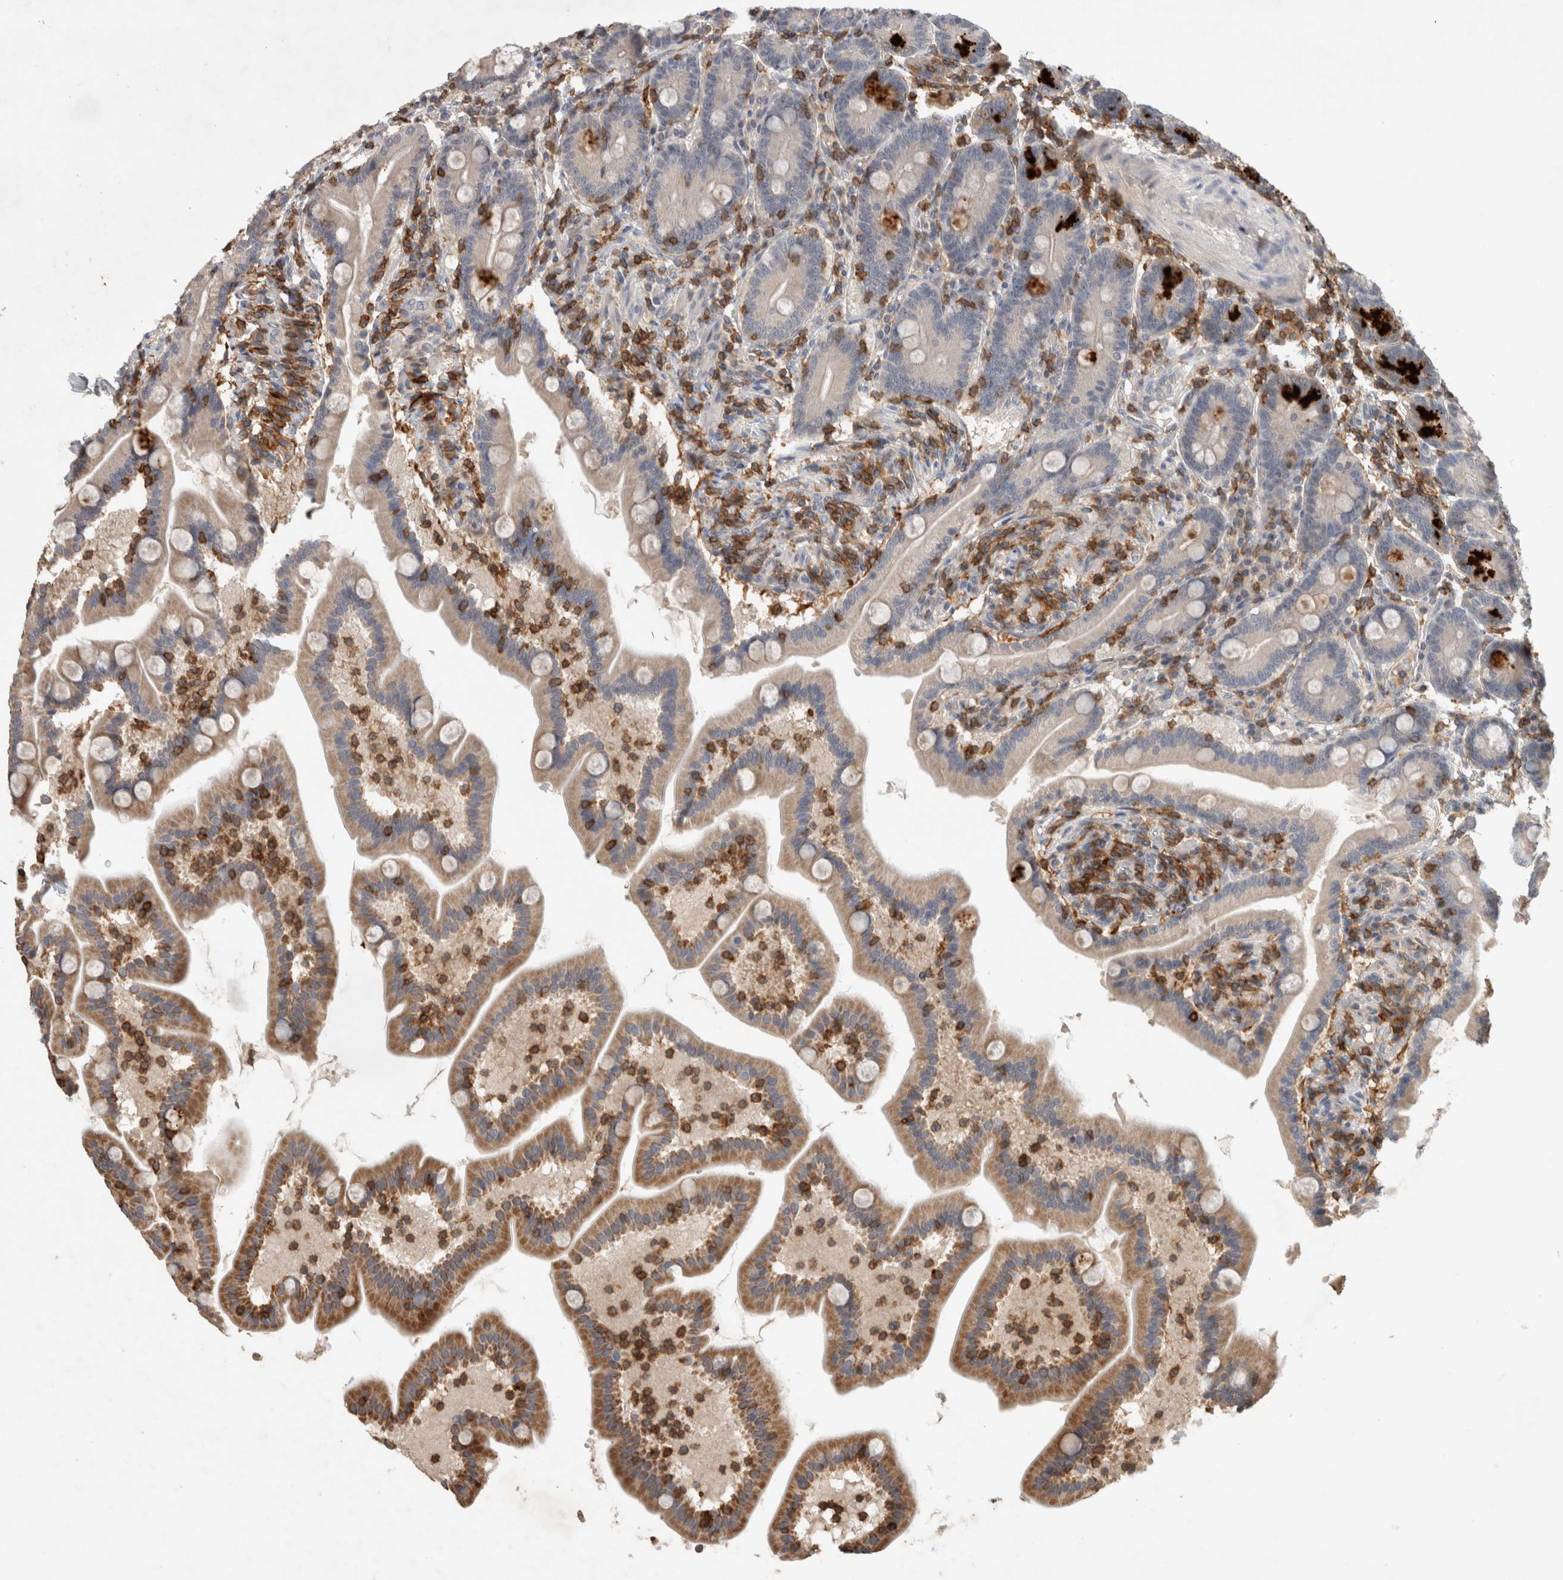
{"staining": {"intensity": "strong", "quantity": "<25%", "location": "cytoplasmic/membranous"}, "tissue": "duodenum", "cell_type": "Glandular cells", "image_type": "normal", "snomed": [{"axis": "morphology", "description": "Normal tissue, NOS"}, {"axis": "topography", "description": "Duodenum"}], "caption": "This is an image of immunohistochemistry (IHC) staining of normal duodenum, which shows strong expression in the cytoplasmic/membranous of glandular cells.", "gene": "GFRA2", "patient": {"sex": "male", "age": 54}}